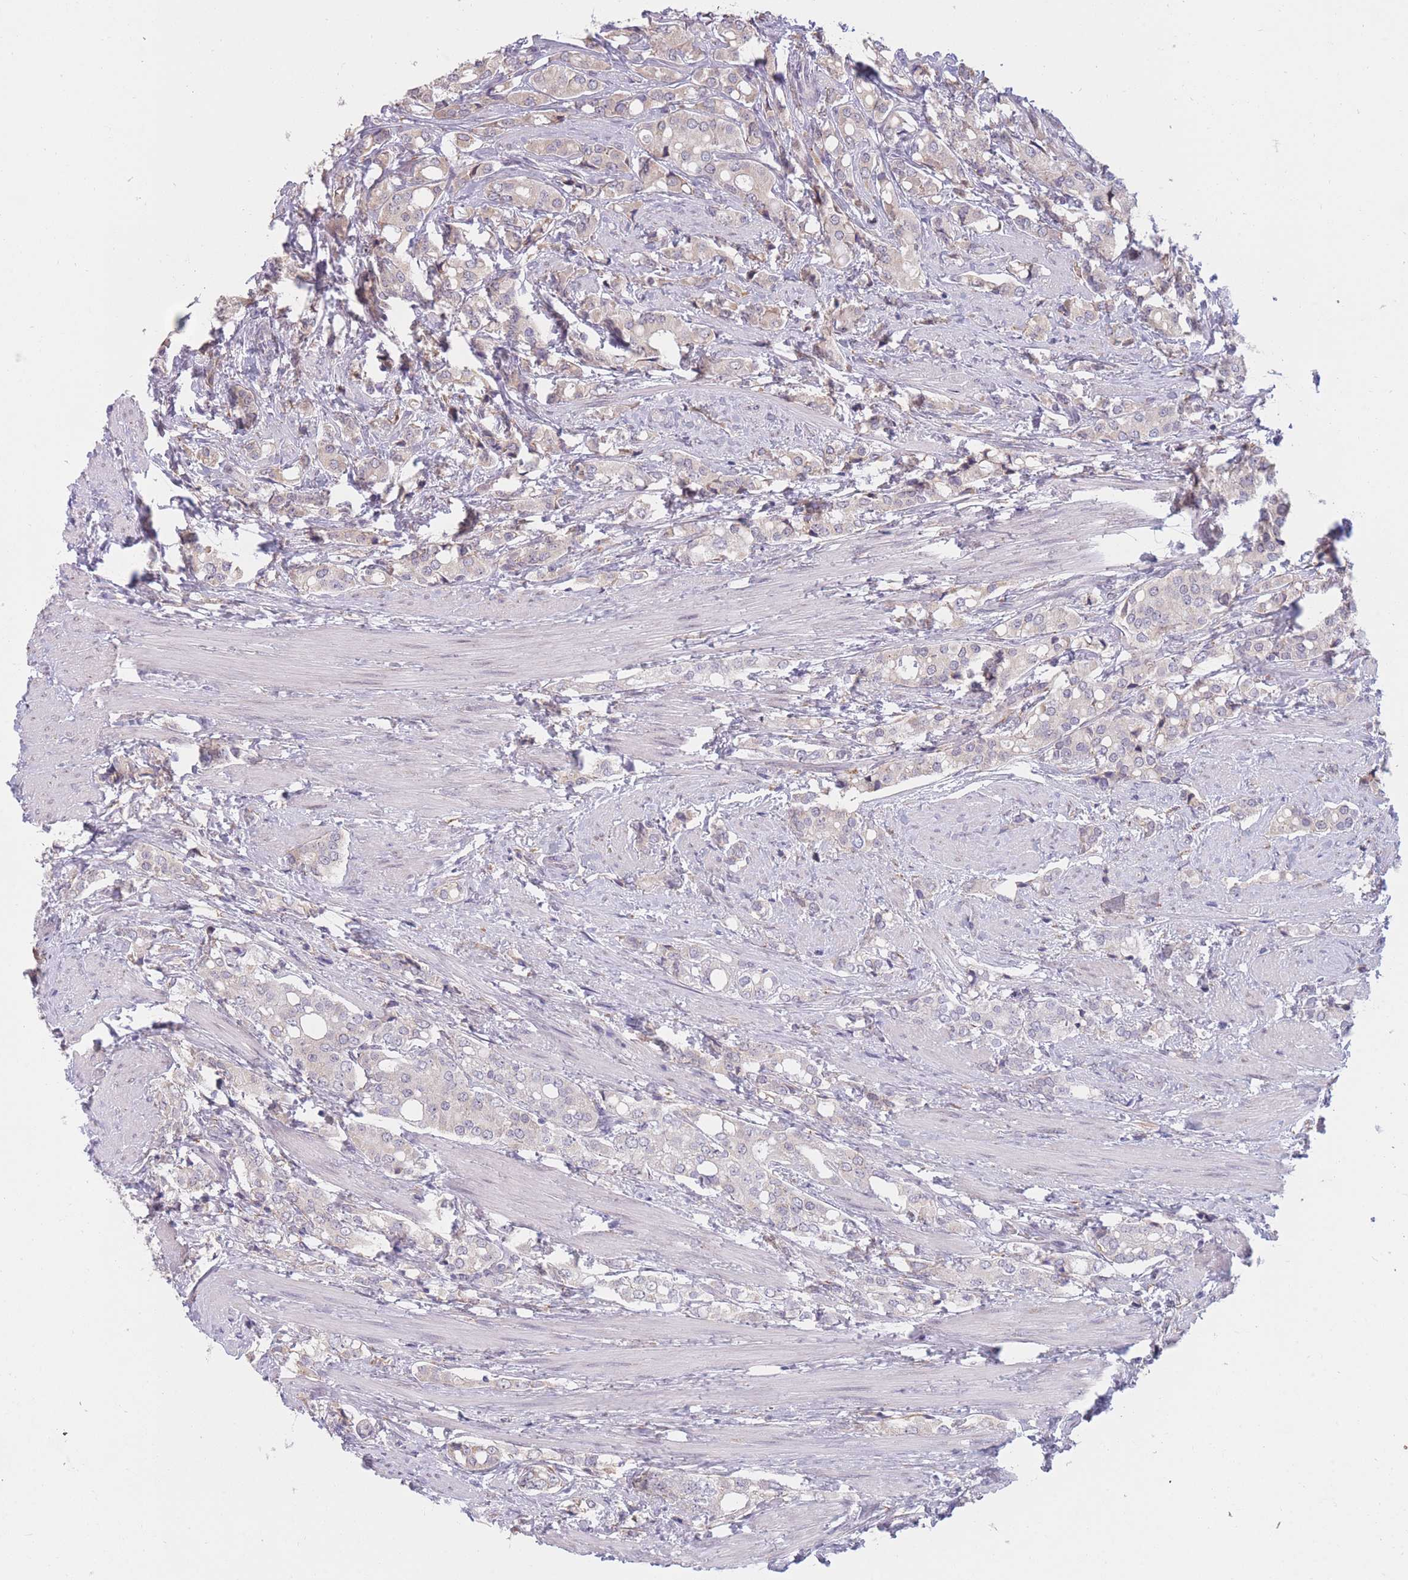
{"staining": {"intensity": "negative", "quantity": "none", "location": "none"}, "tissue": "prostate cancer", "cell_type": "Tumor cells", "image_type": "cancer", "snomed": [{"axis": "morphology", "description": "Adenocarcinoma, High grade"}, {"axis": "topography", "description": "Prostate"}], "caption": "Immunohistochemistry (IHC) photomicrograph of human prostate cancer stained for a protein (brown), which shows no staining in tumor cells. Nuclei are stained in blue.", "gene": "COL27A1", "patient": {"sex": "male", "age": 71}}